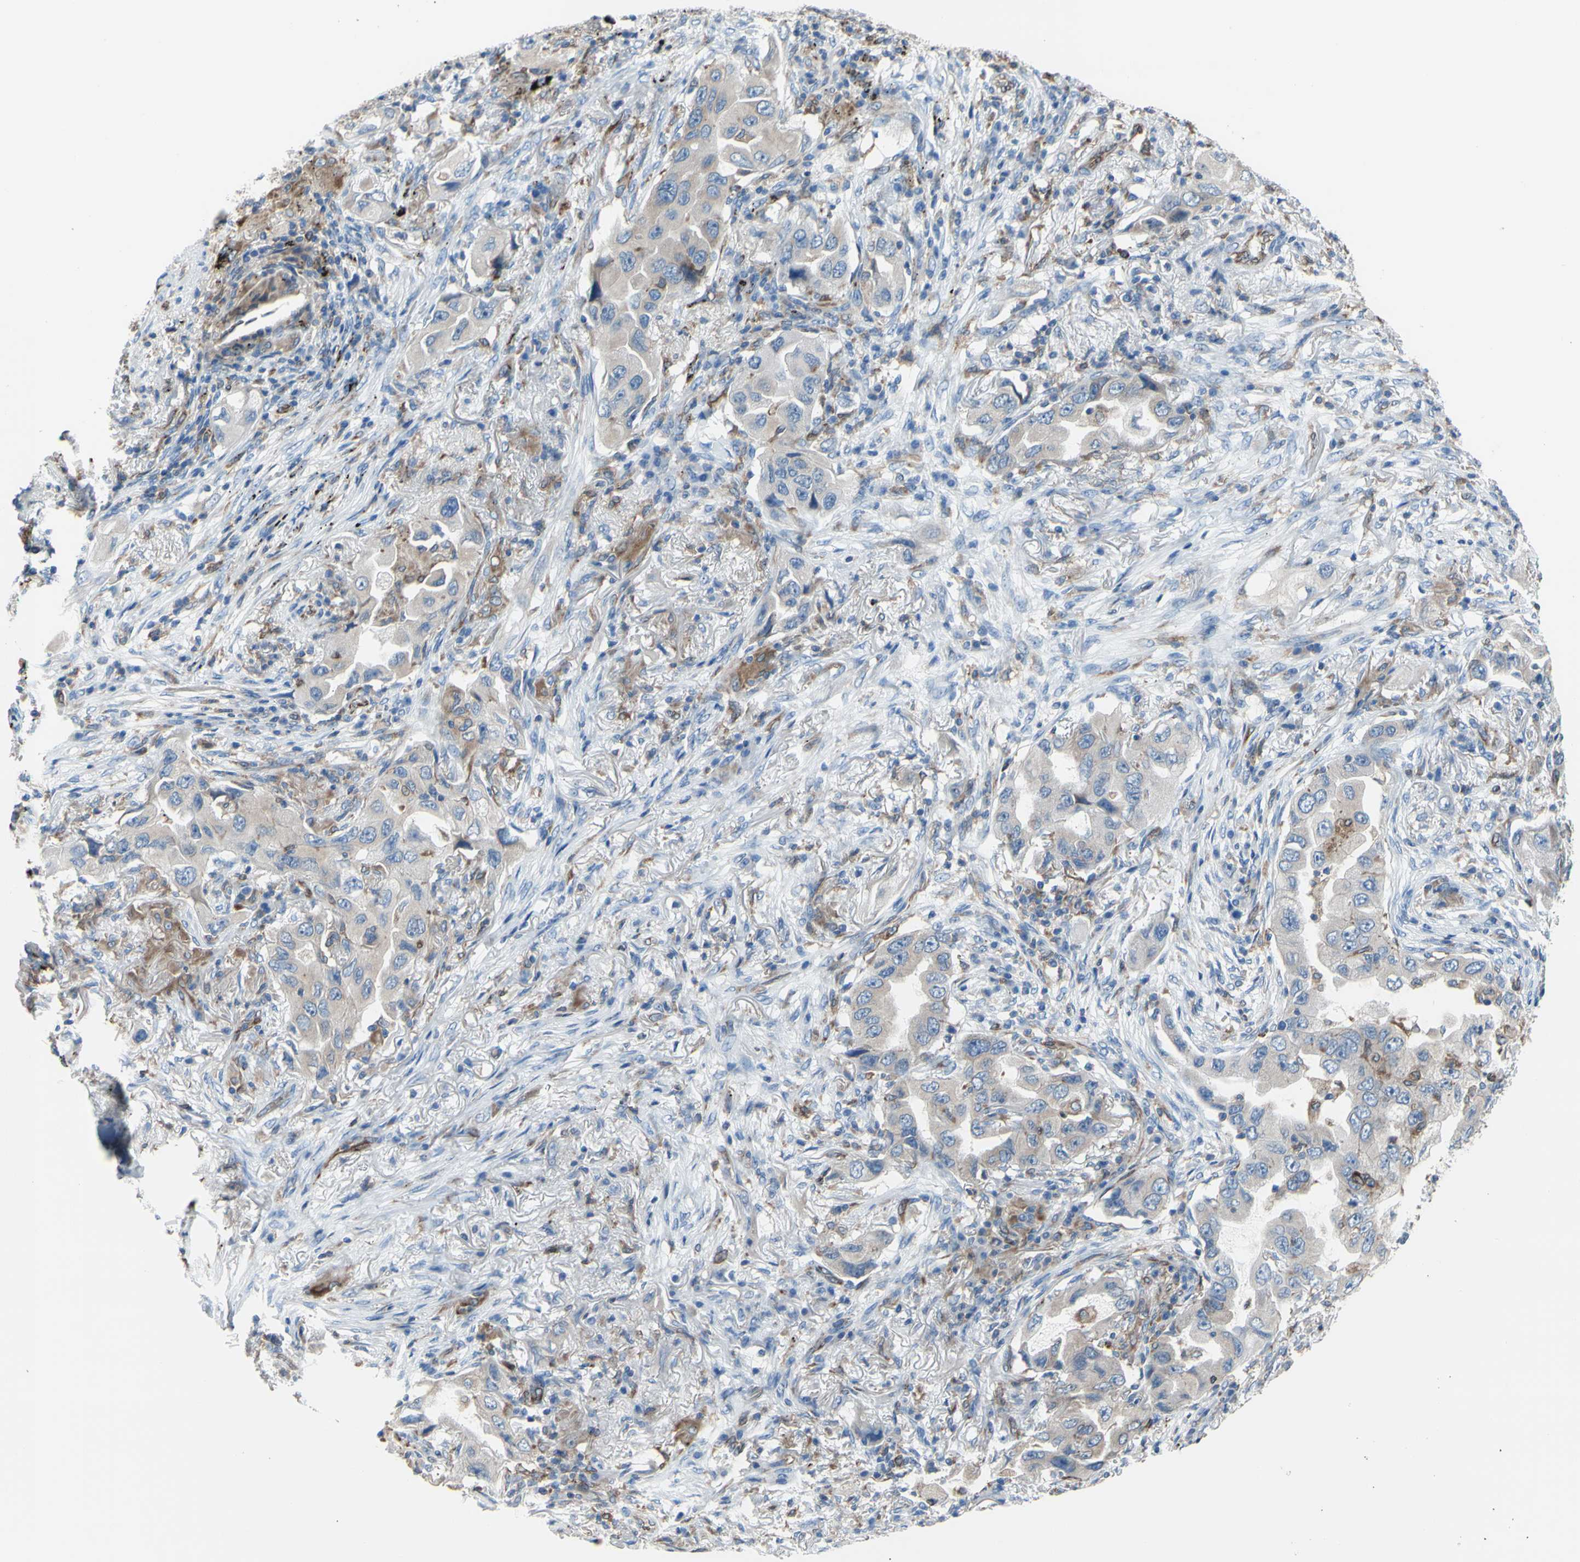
{"staining": {"intensity": "moderate", "quantity": "<25%", "location": "cytoplasmic/membranous"}, "tissue": "lung cancer", "cell_type": "Tumor cells", "image_type": "cancer", "snomed": [{"axis": "morphology", "description": "Adenocarcinoma, NOS"}, {"axis": "topography", "description": "Lung"}], "caption": "Immunohistochemistry staining of adenocarcinoma (lung), which displays low levels of moderate cytoplasmic/membranous positivity in about <25% of tumor cells indicating moderate cytoplasmic/membranous protein staining. The staining was performed using DAB (brown) for protein detection and nuclei were counterstained in hematoxylin (blue).", "gene": "MGST2", "patient": {"sex": "female", "age": 65}}